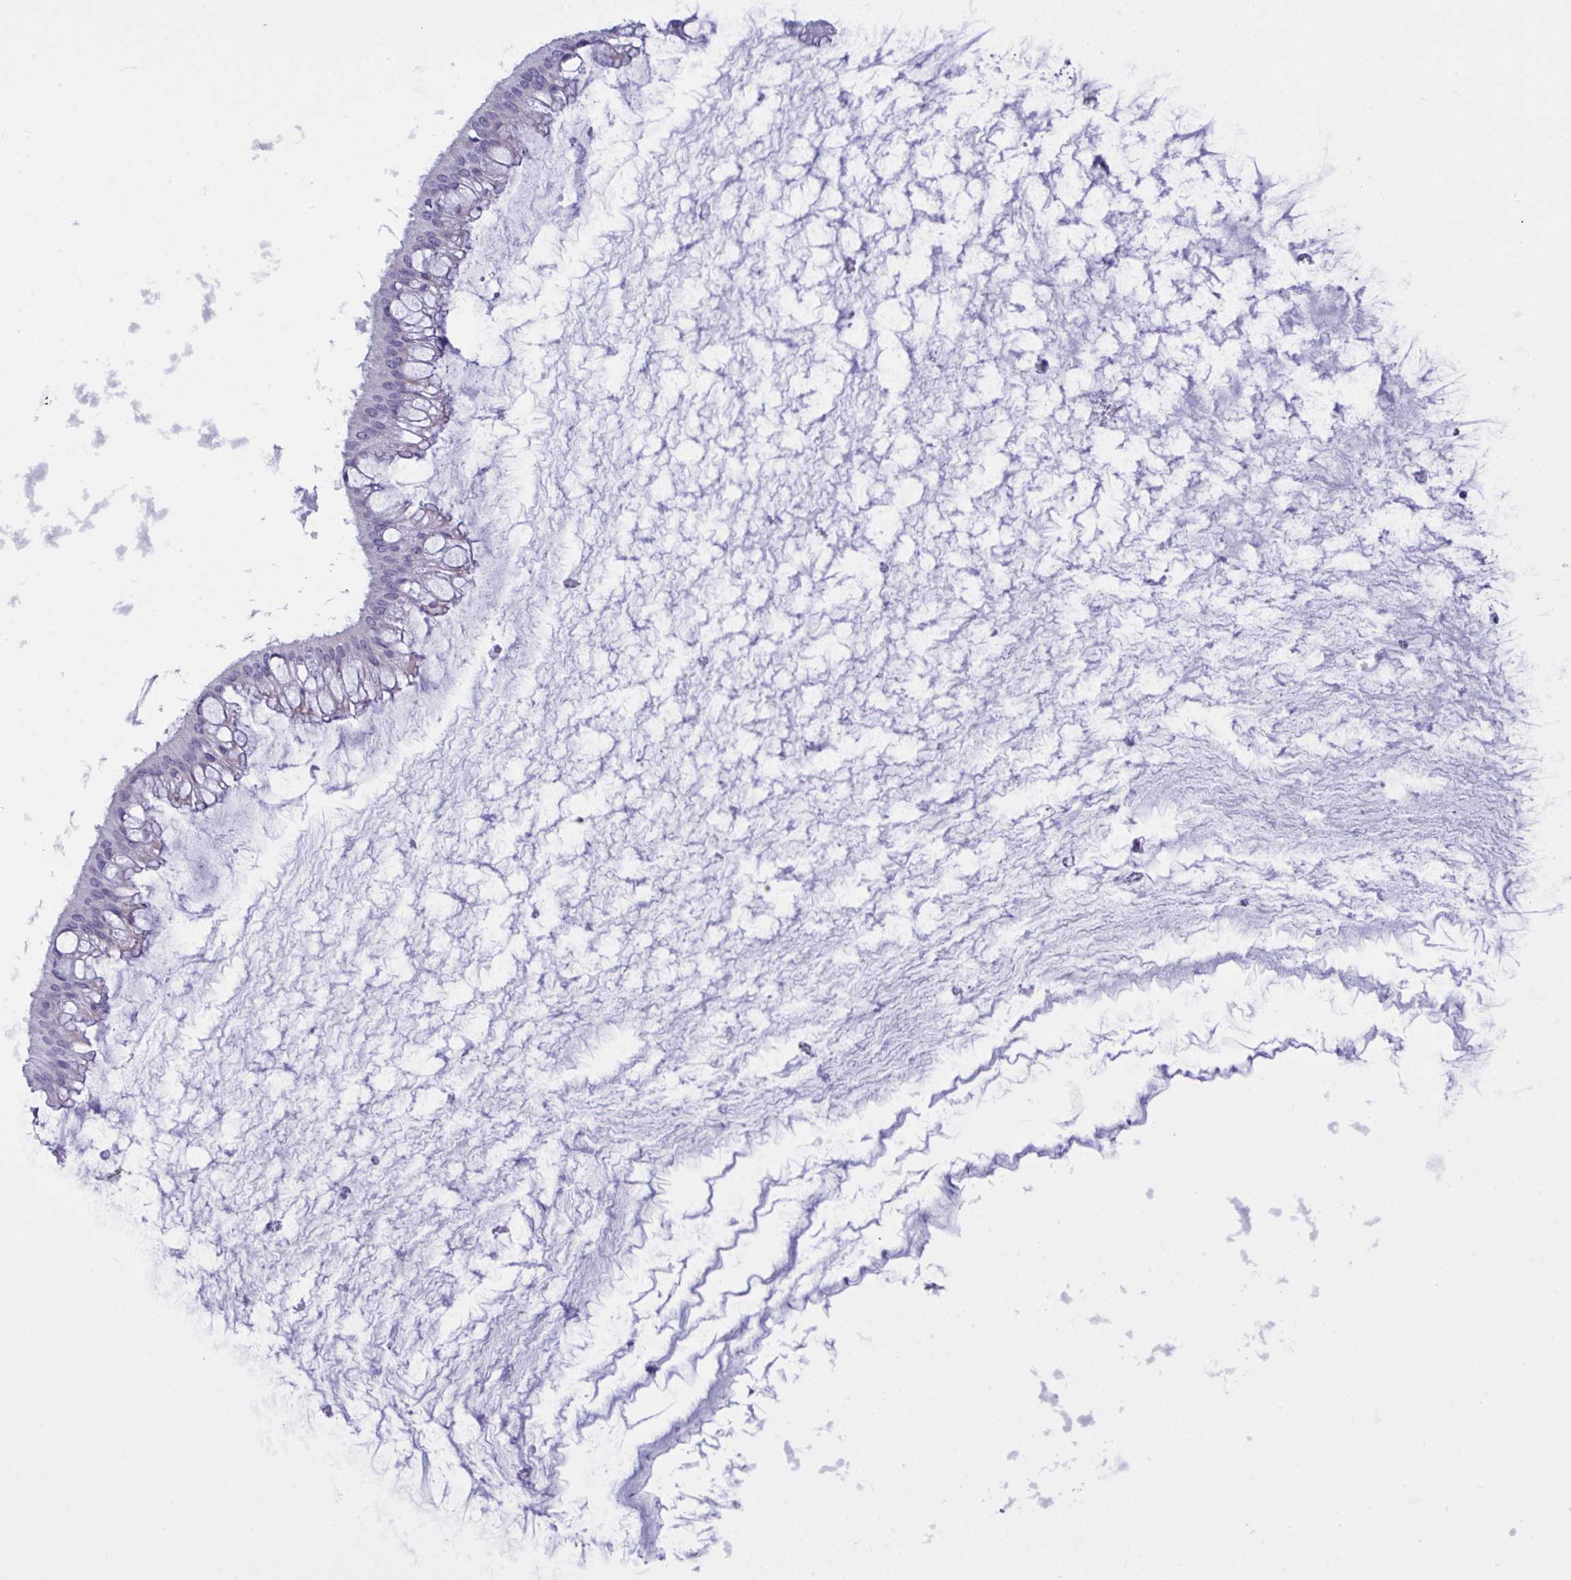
{"staining": {"intensity": "negative", "quantity": "none", "location": "none"}, "tissue": "ovarian cancer", "cell_type": "Tumor cells", "image_type": "cancer", "snomed": [{"axis": "morphology", "description": "Cystadenocarcinoma, mucinous, NOS"}, {"axis": "topography", "description": "Ovary"}], "caption": "IHC of ovarian cancer reveals no staining in tumor cells.", "gene": "ZNF684", "patient": {"sex": "female", "age": 73}}